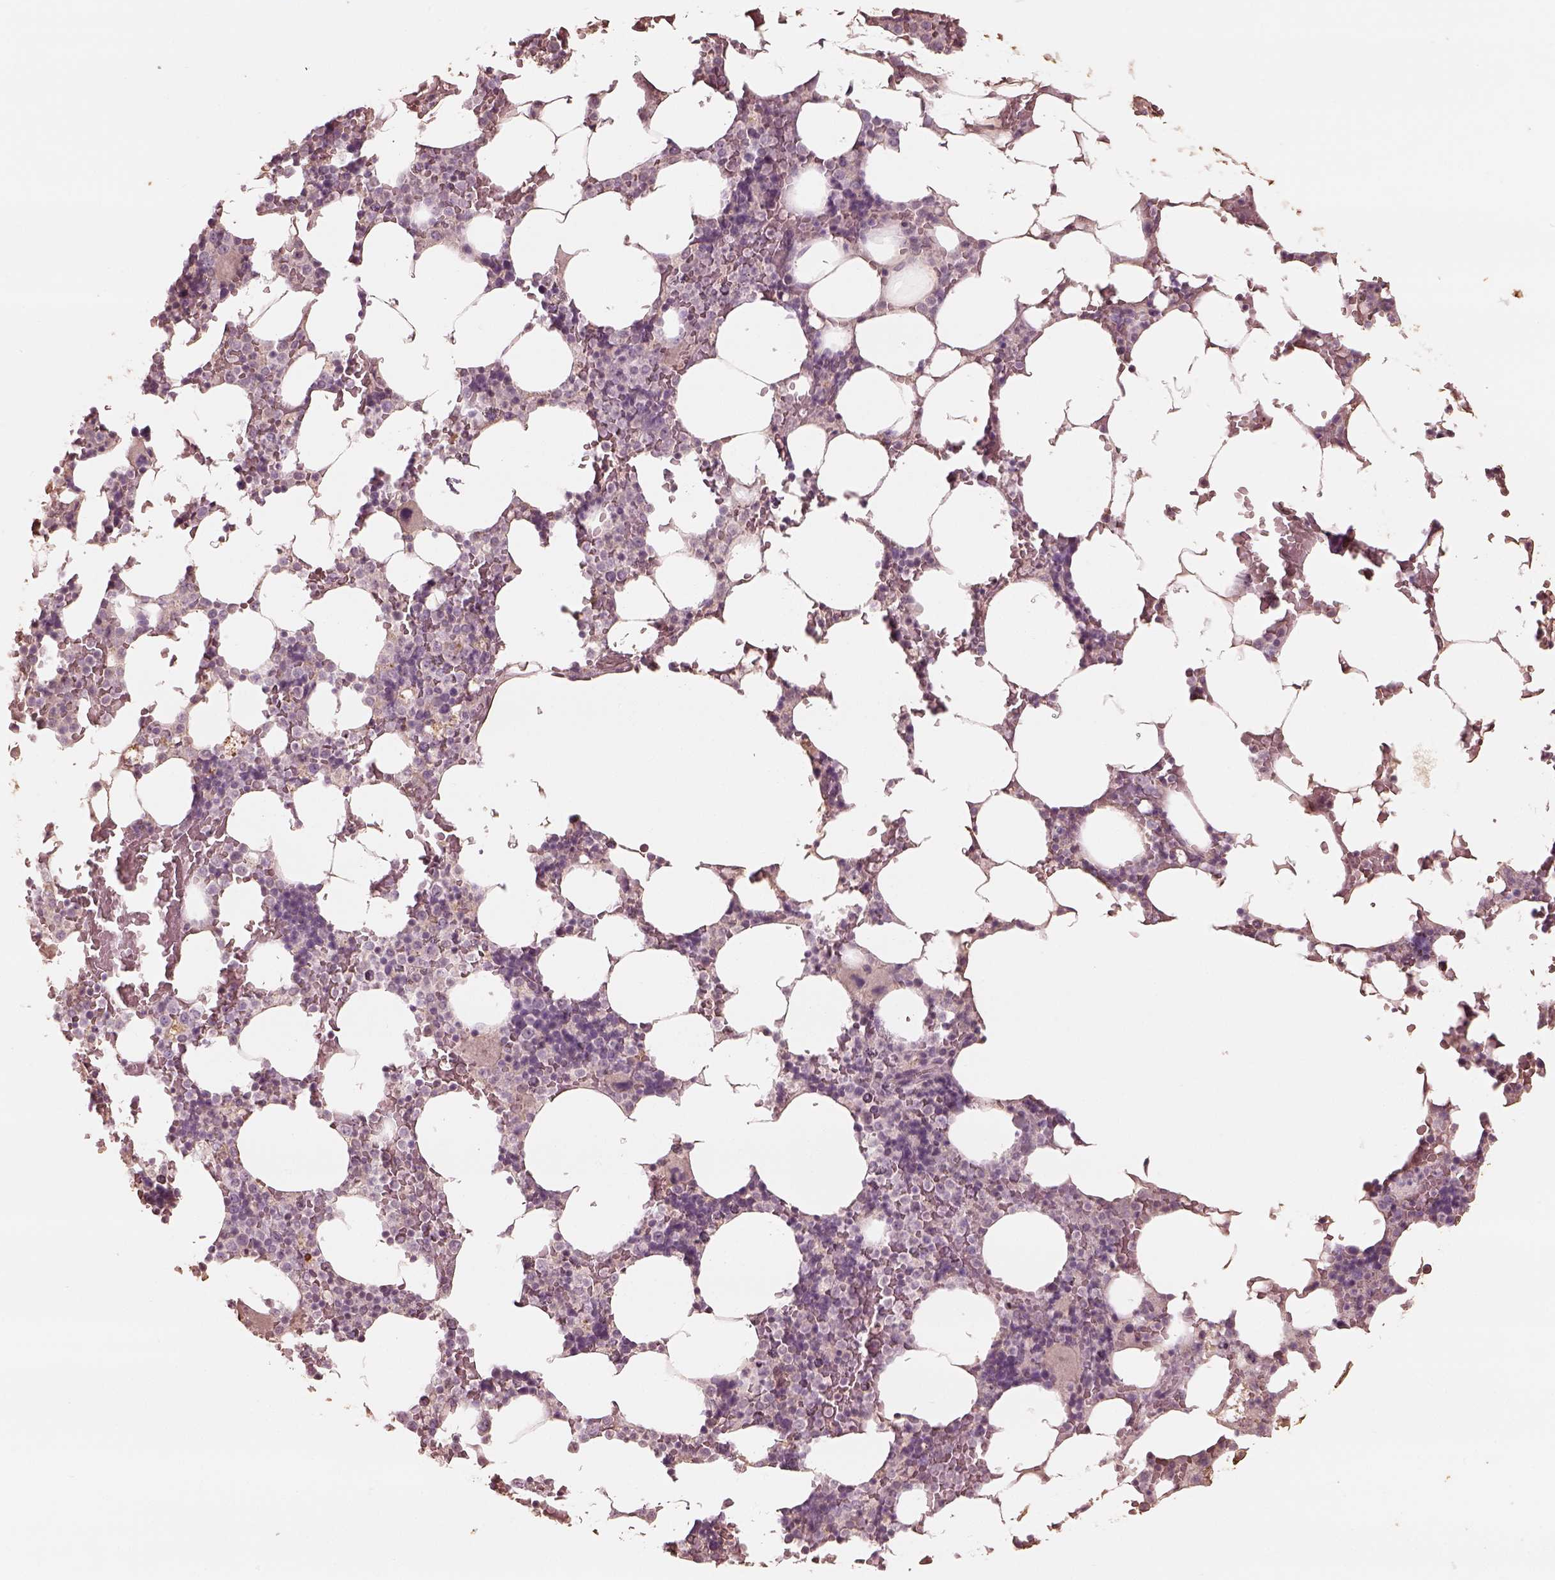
{"staining": {"intensity": "negative", "quantity": "none", "location": "none"}, "tissue": "bone marrow", "cell_type": "Hematopoietic cells", "image_type": "normal", "snomed": [{"axis": "morphology", "description": "Normal tissue, NOS"}, {"axis": "topography", "description": "Bone marrow"}], "caption": "This is an immunohistochemistry micrograph of normal bone marrow. There is no staining in hematopoietic cells.", "gene": "ADRB3", "patient": {"sex": "male", "age": 51}}